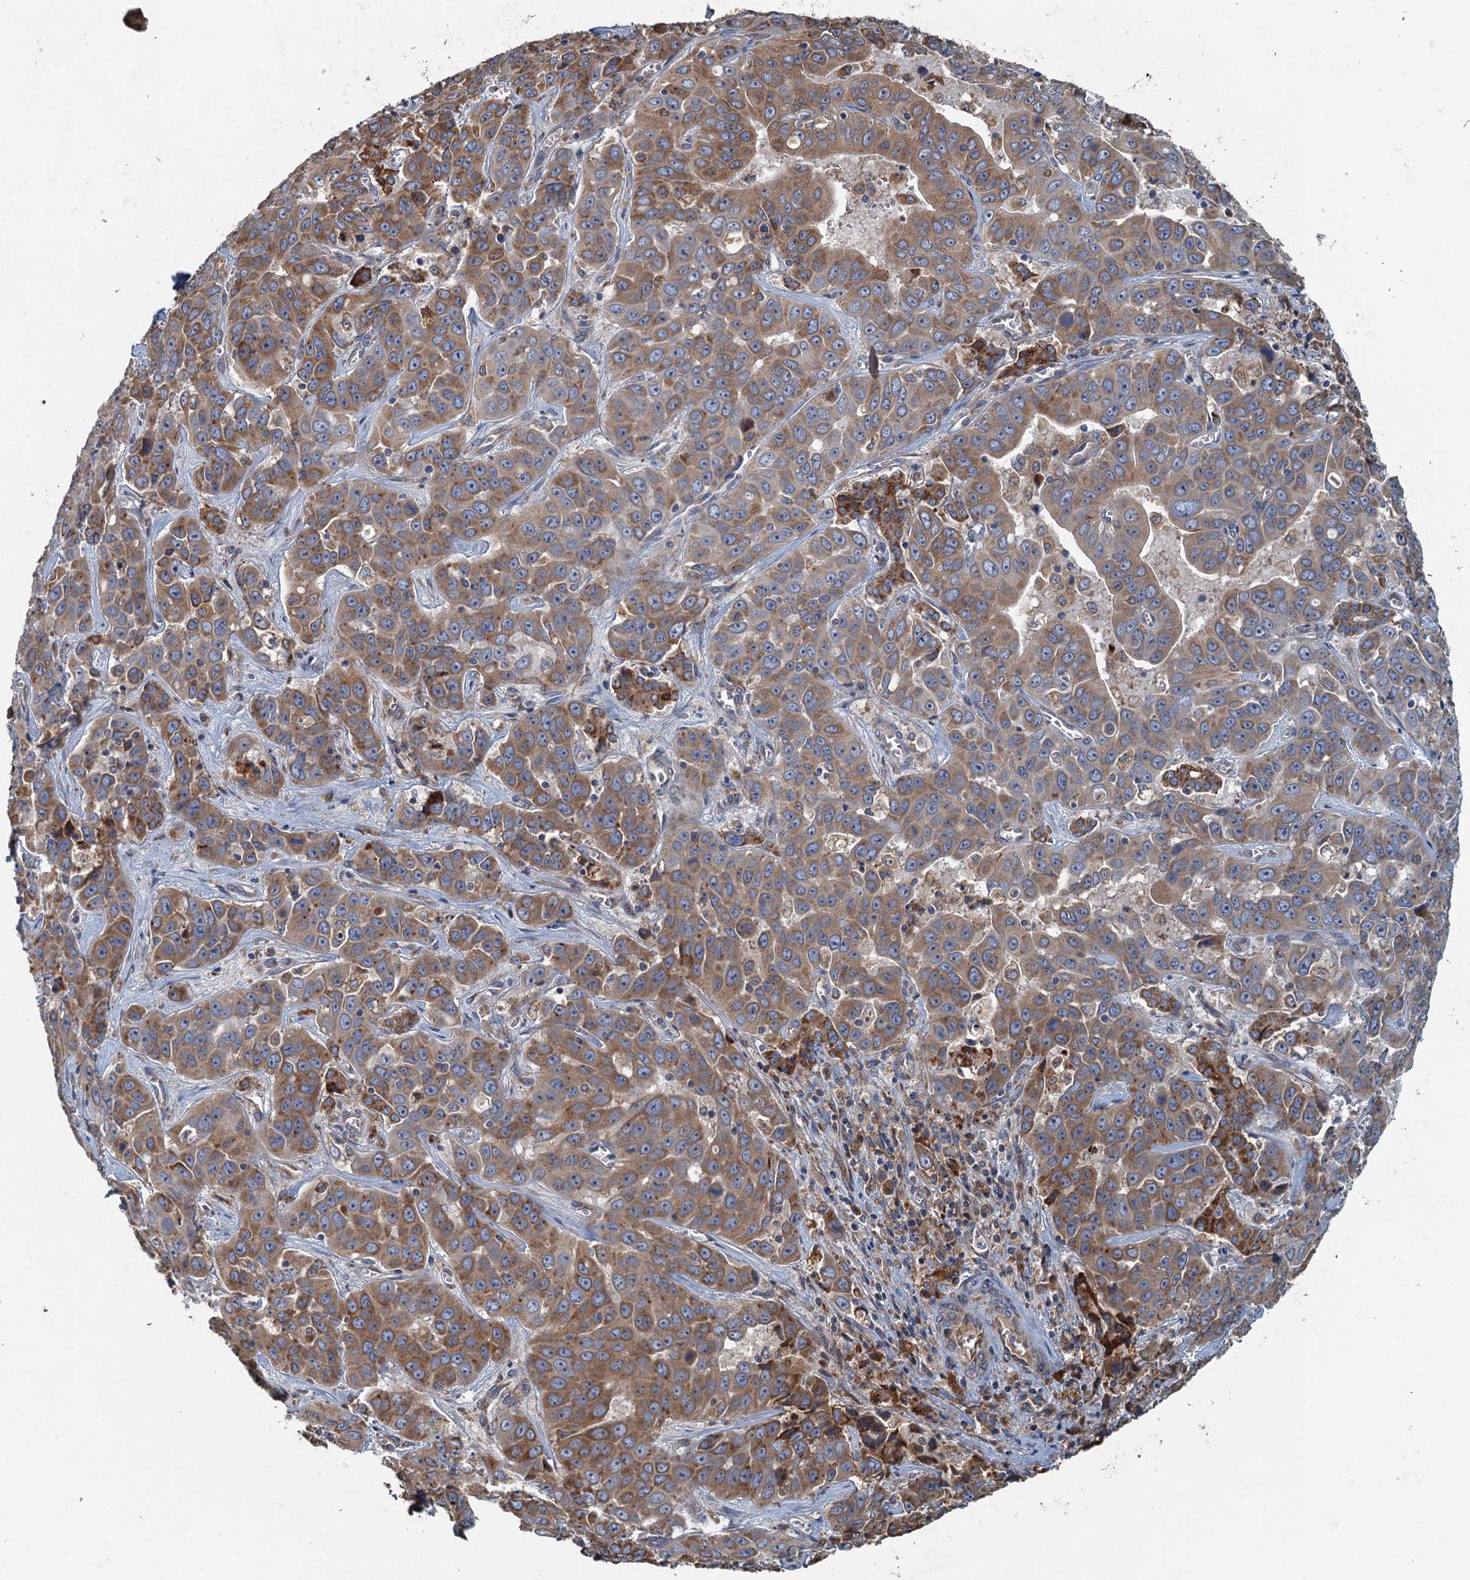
{"staining": {"intensity": "moderate", "quantity": ">75%", "location": "cytoplasmic/membranous"}, "tissue": "liver cancer", "cell_type": "Tumor cells", "image_type": "cancer", "snomed": [{"axis": "morphology", "description": "Cholangiocarcinoma"}, {"axis": "topography", "description": "Liver"}], "caption": "Immunohistochemistry of human liver cholangiocarcinoma demonstrates medium levels of moderate cytoplasmic/membranous positivity in about >75% of tumor cells.", "gene": "SPDYC", "patient": {"sex": "female", "age": 52}}